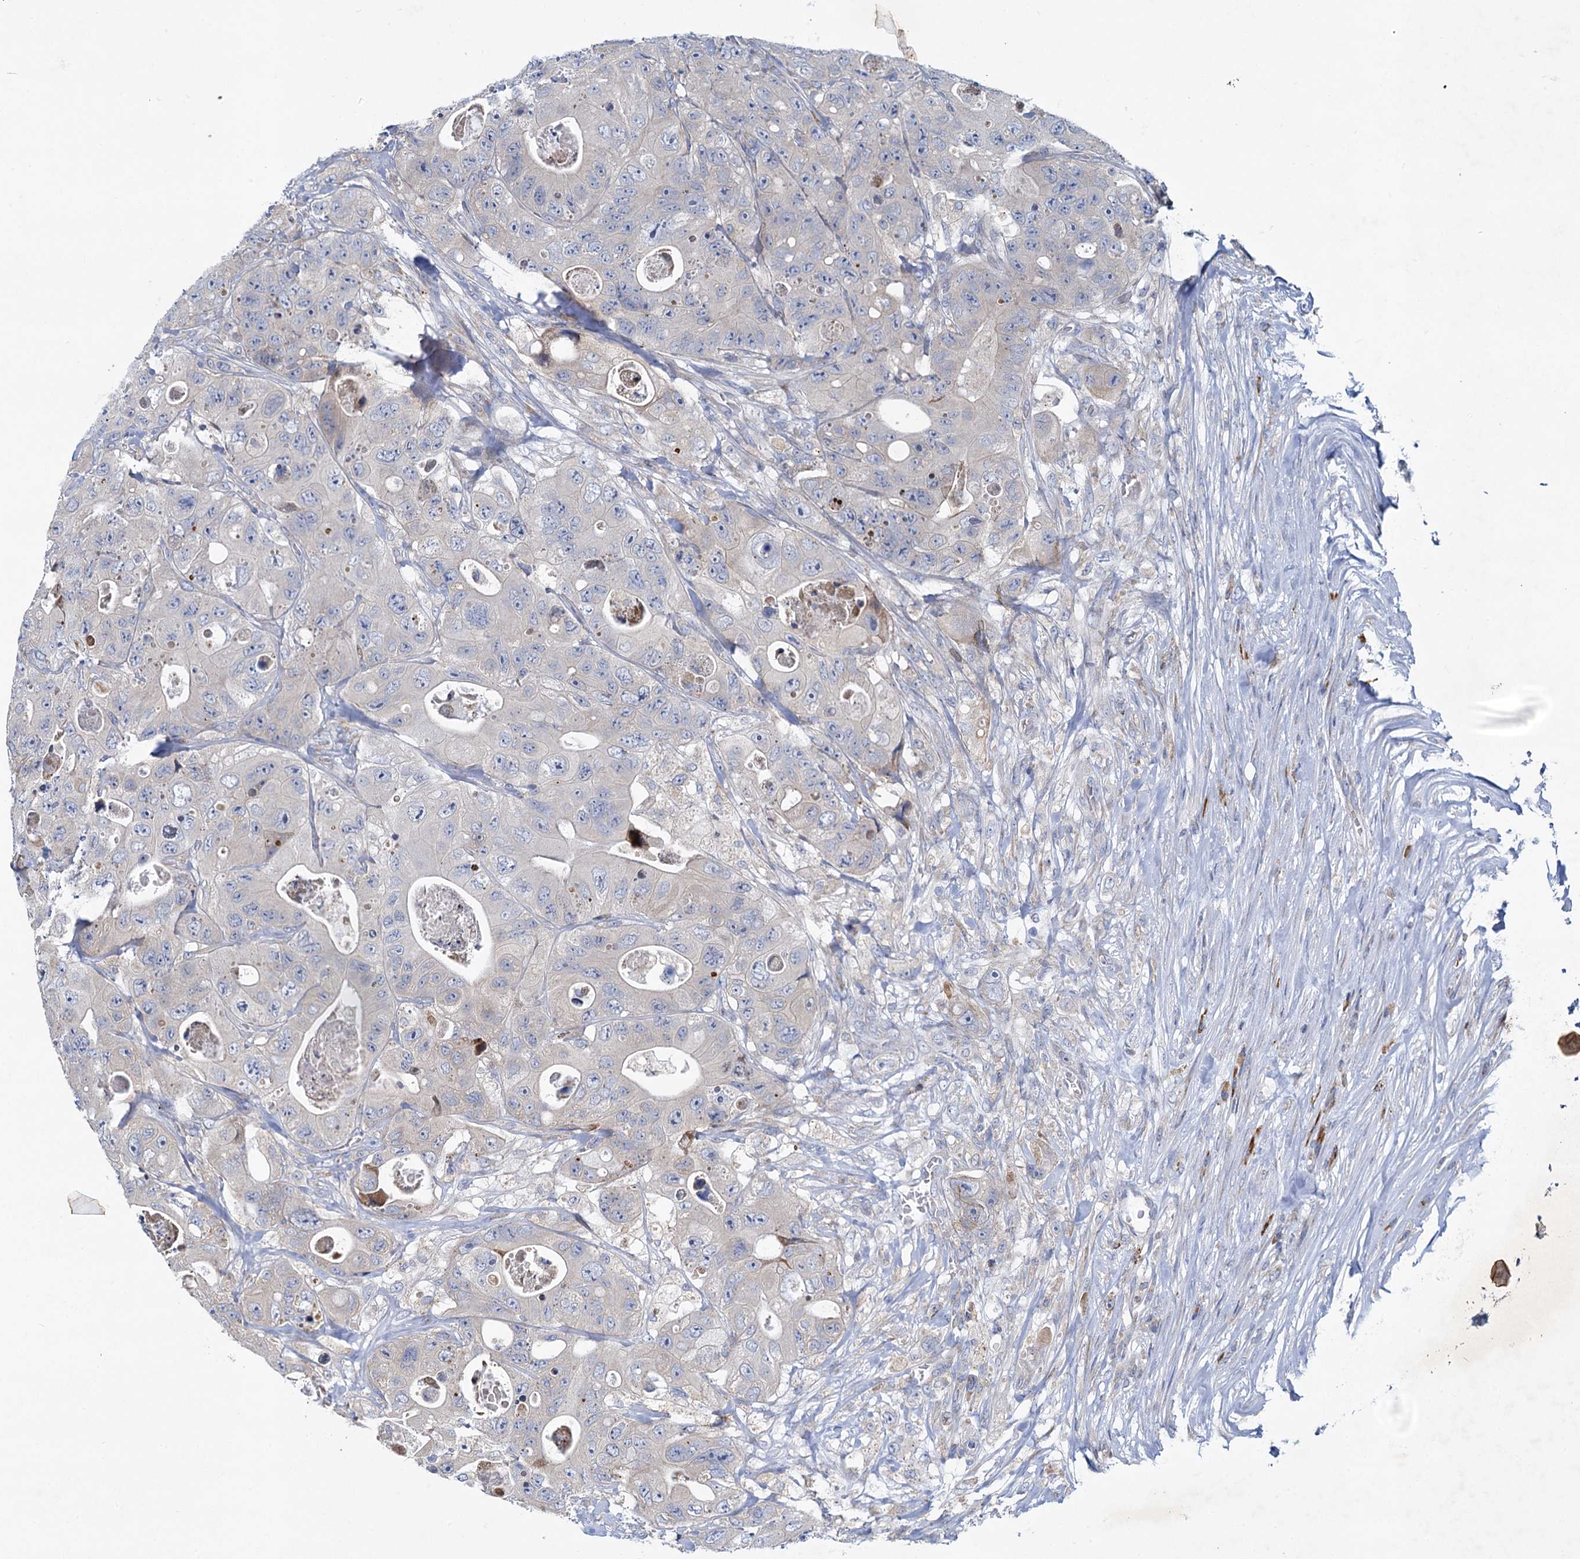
{"staining": {"intensity": "negative", "quantity": "none", "location": "none"}, "tissue": "colorectal cancer", "cell_type": "Tumor cells", "image_type": "cancer", "snomed": [{"axis": "morphology", "description": "Adenocarcinoma, NOS"}, {"axis": "topography", "description": "Colon"}], "caption": "An image of colorectal cancer (adenocarcinoma) stained for a protein exhibits no brown staining in tumor cells.", "gene": "PRSS35", "patient": {"sex": "female", "age": 46}}